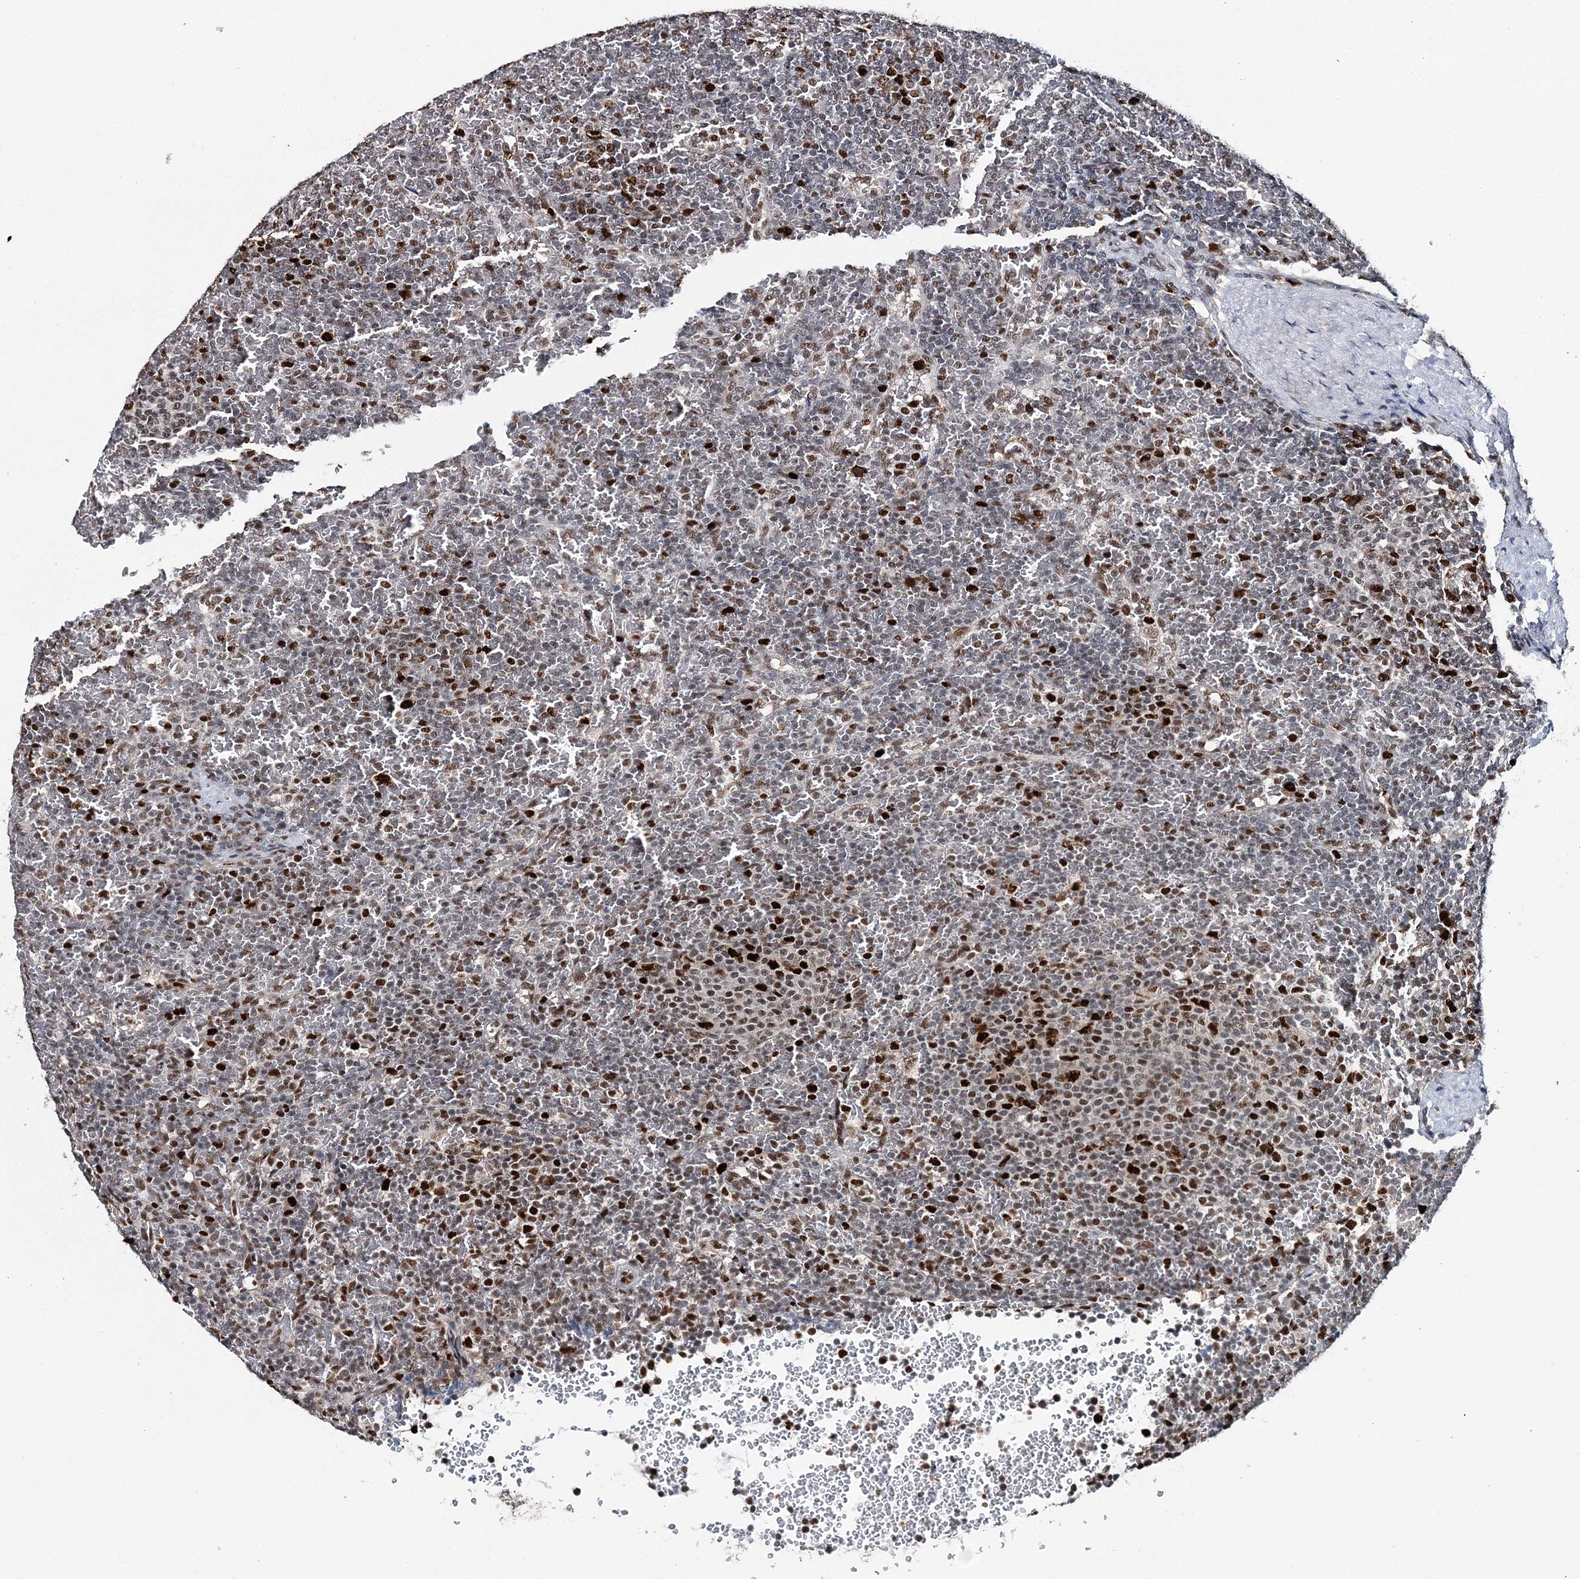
{"staining": {"intensity": "strong", "quantity": "<25%", "location": "nuclear"}, "tissue": "lymphoma", "cell_type": "Tumor cells", "image_type": "cancer", "snomed": [{"axis": "morphology", "description": "Malignant lymphoma, non-Hodgkin's type, Low grade"}, {"axis": "topography", "description": "Spleen"}], "caption": "Human lymphoma stained with a brown dye exhibits strong nuclear positive expression in about <25% of tumor cells.", "gene": "HAT1", "patient": {"sex": "female", "age": 77}}